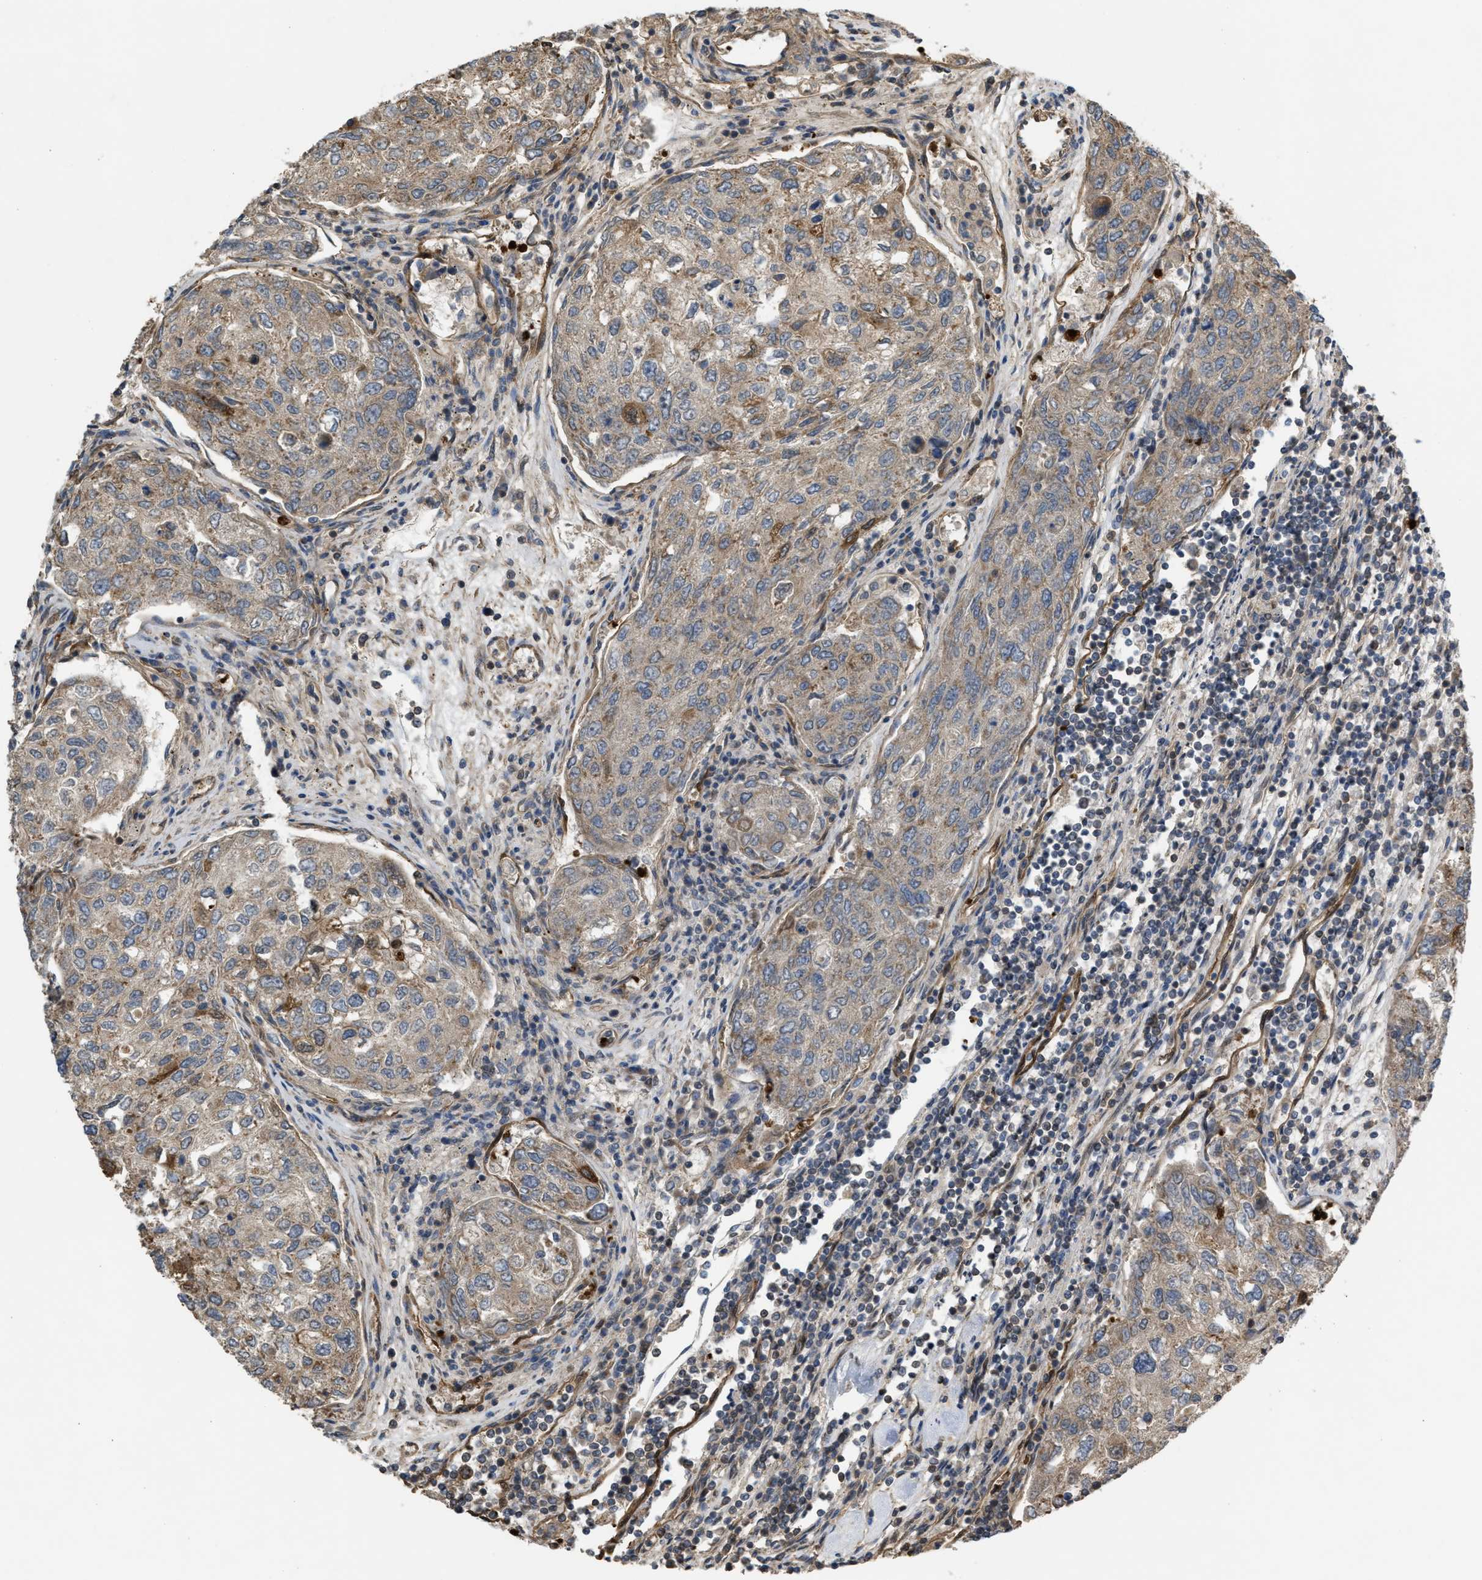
{"staining": {"intensity": "moderate", "quantity": "25%-75%", "location": "cytoplasmic/membranous"}, "tissue": "urothelial cancer", "cell_type": "Tumor cells", "image_type": "cancer", "snomed": [{"axis": "morphology", "description": "Urothelial carcinoma, High grade"}, {"axis": "topography", "description": "Lymph node"}, {"axis": "topography", "description": "Urinary bladder"}], "caption": "A micrograph of human high-grade urothelial carcinoma stained for a protein demonstrates moderate cytoplasmic/membranous brown staining in tumor cells. (DAB = brown stain, brightfield microscopy at high magnification).", "gene": "BAG3", "patient": {"sex": "male", "age": 51}}